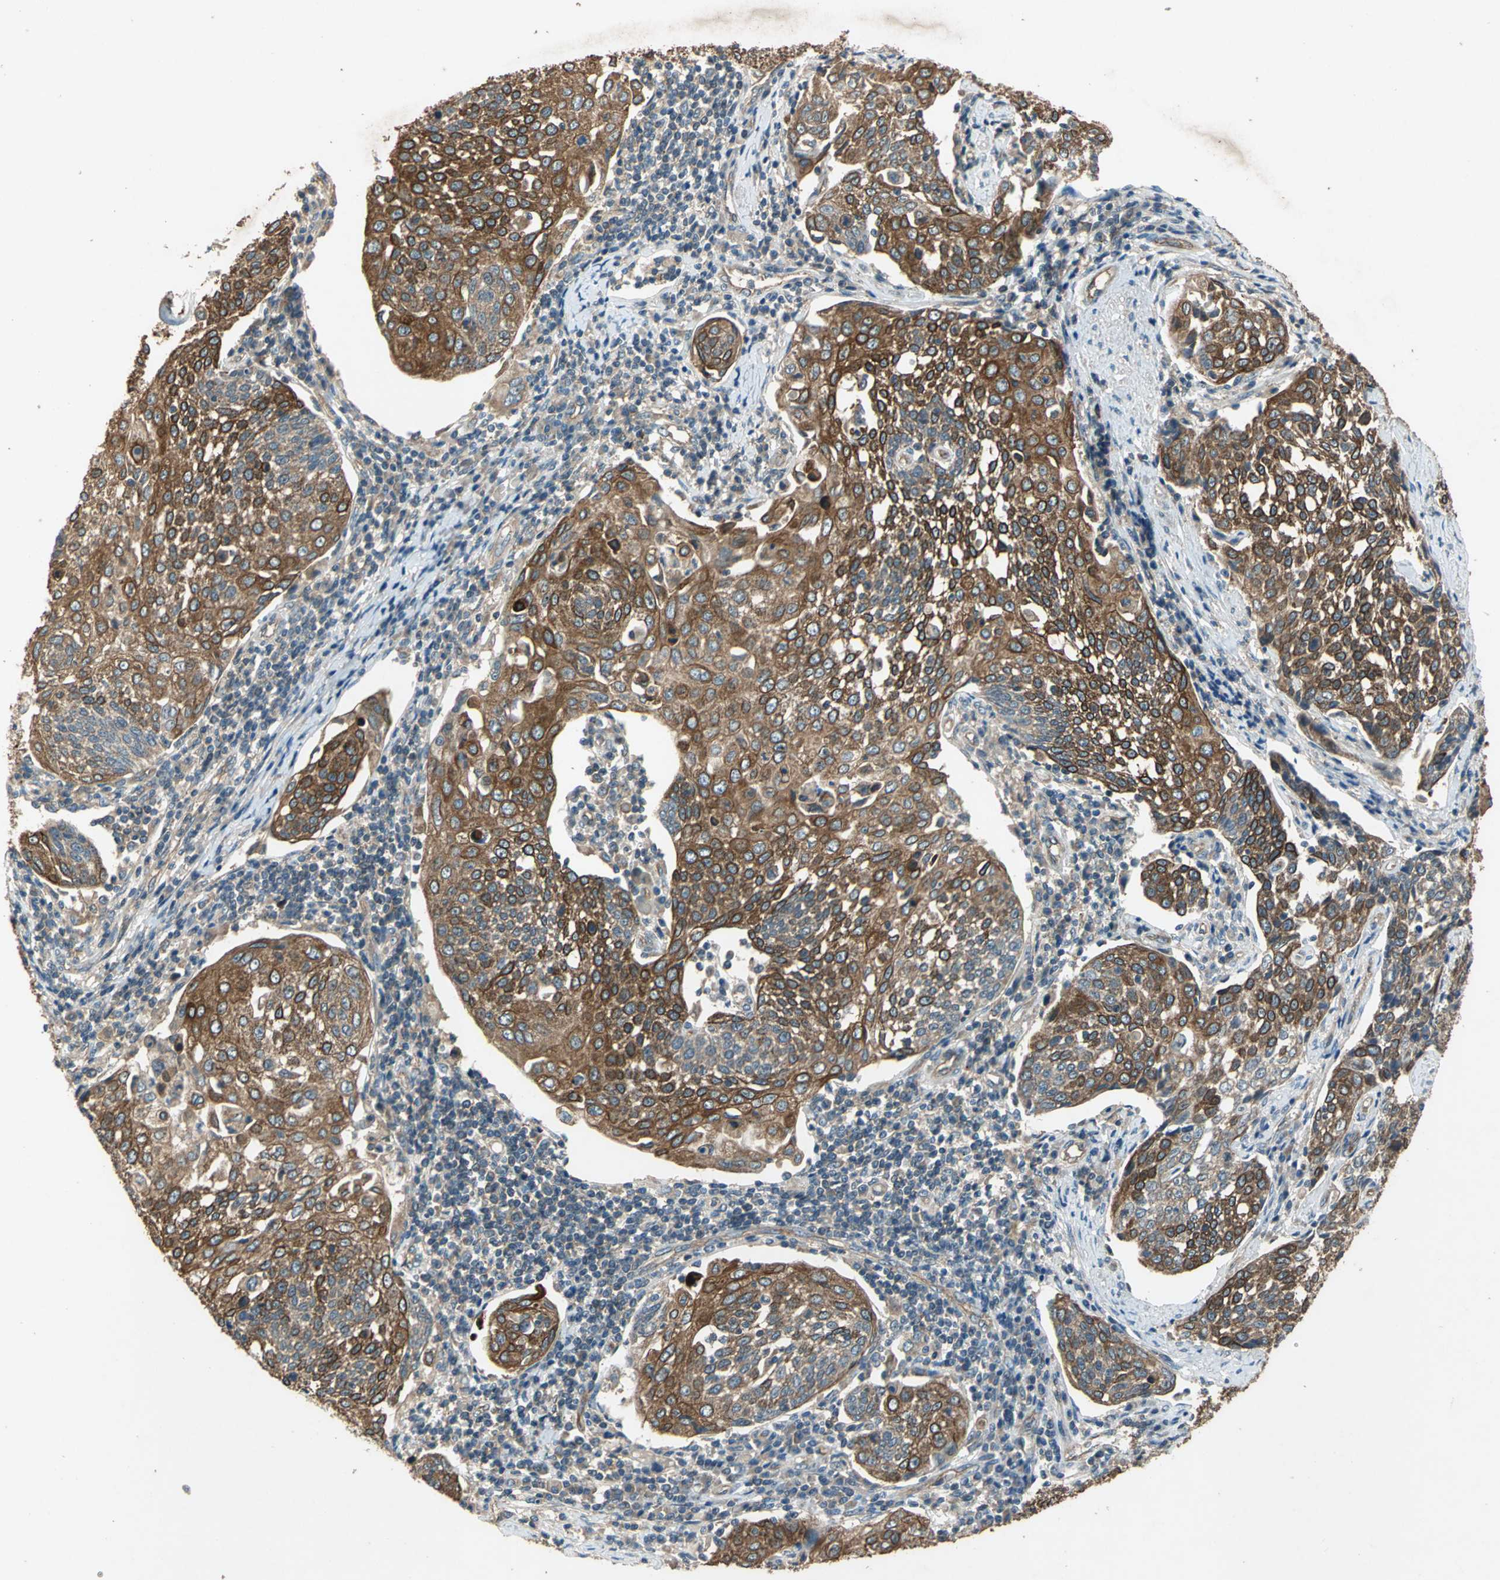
{"staining": {"intensity": "strong", "quantity": ">75%", "location": "cytoplasmic/membranous"}, "tissue": "cervical cancer", "cell_type": "Tumor cells", "image_type": "cancer", "snomed": [{"axis": "morphology", "description": "Squamous cell carcinoma, NOS"}, {"axis": "topography", "description": "Cervix"}], "caption": "Cervical squamous cell carcinoma stained with a protein marker demonstrates strong staining in tumor cells.", "gene": "EMCN", "patient": {"sex": "female", "age": 34}}